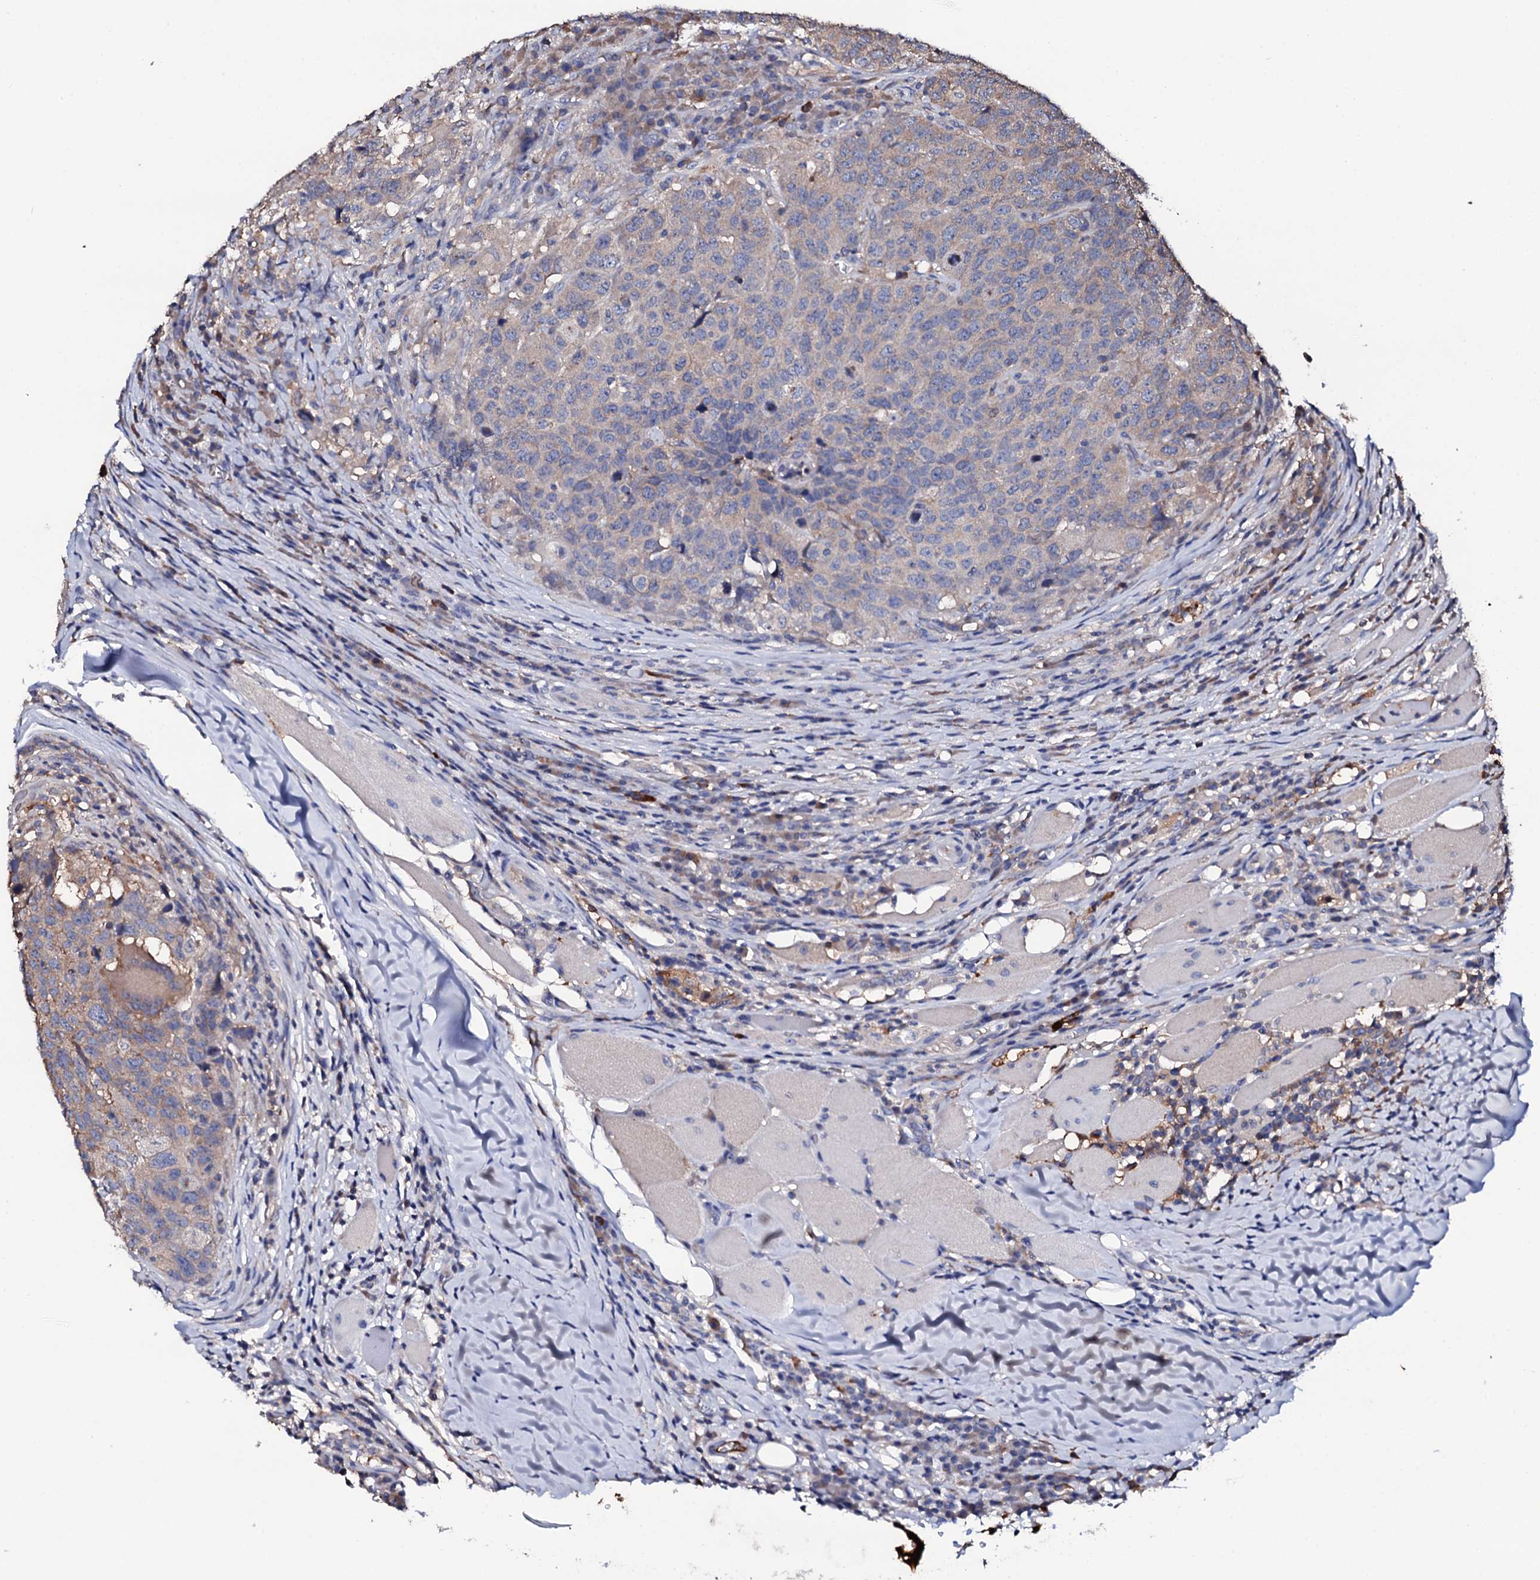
{"staining": {"intensity": "weak", "quantity": "25%-75%", "location": "cytoplasmic/membranous"}, "tissue": "head and neck cancer", "cell_type": "Tumor cells", "image_type": "cancer", "snomed": [{"axis": "morphology", "description": "Squamous cell carcinoma, NOS"}, {"axis": "topography", "description": "Head-Neck"}], "caption": "A brown stain highlights weak cytoplasmic/membranous staining of a protein in head and neck cancer tumor cells.", "gene": "TCAF2", "patient": {"sex": "male", "age": 66}}